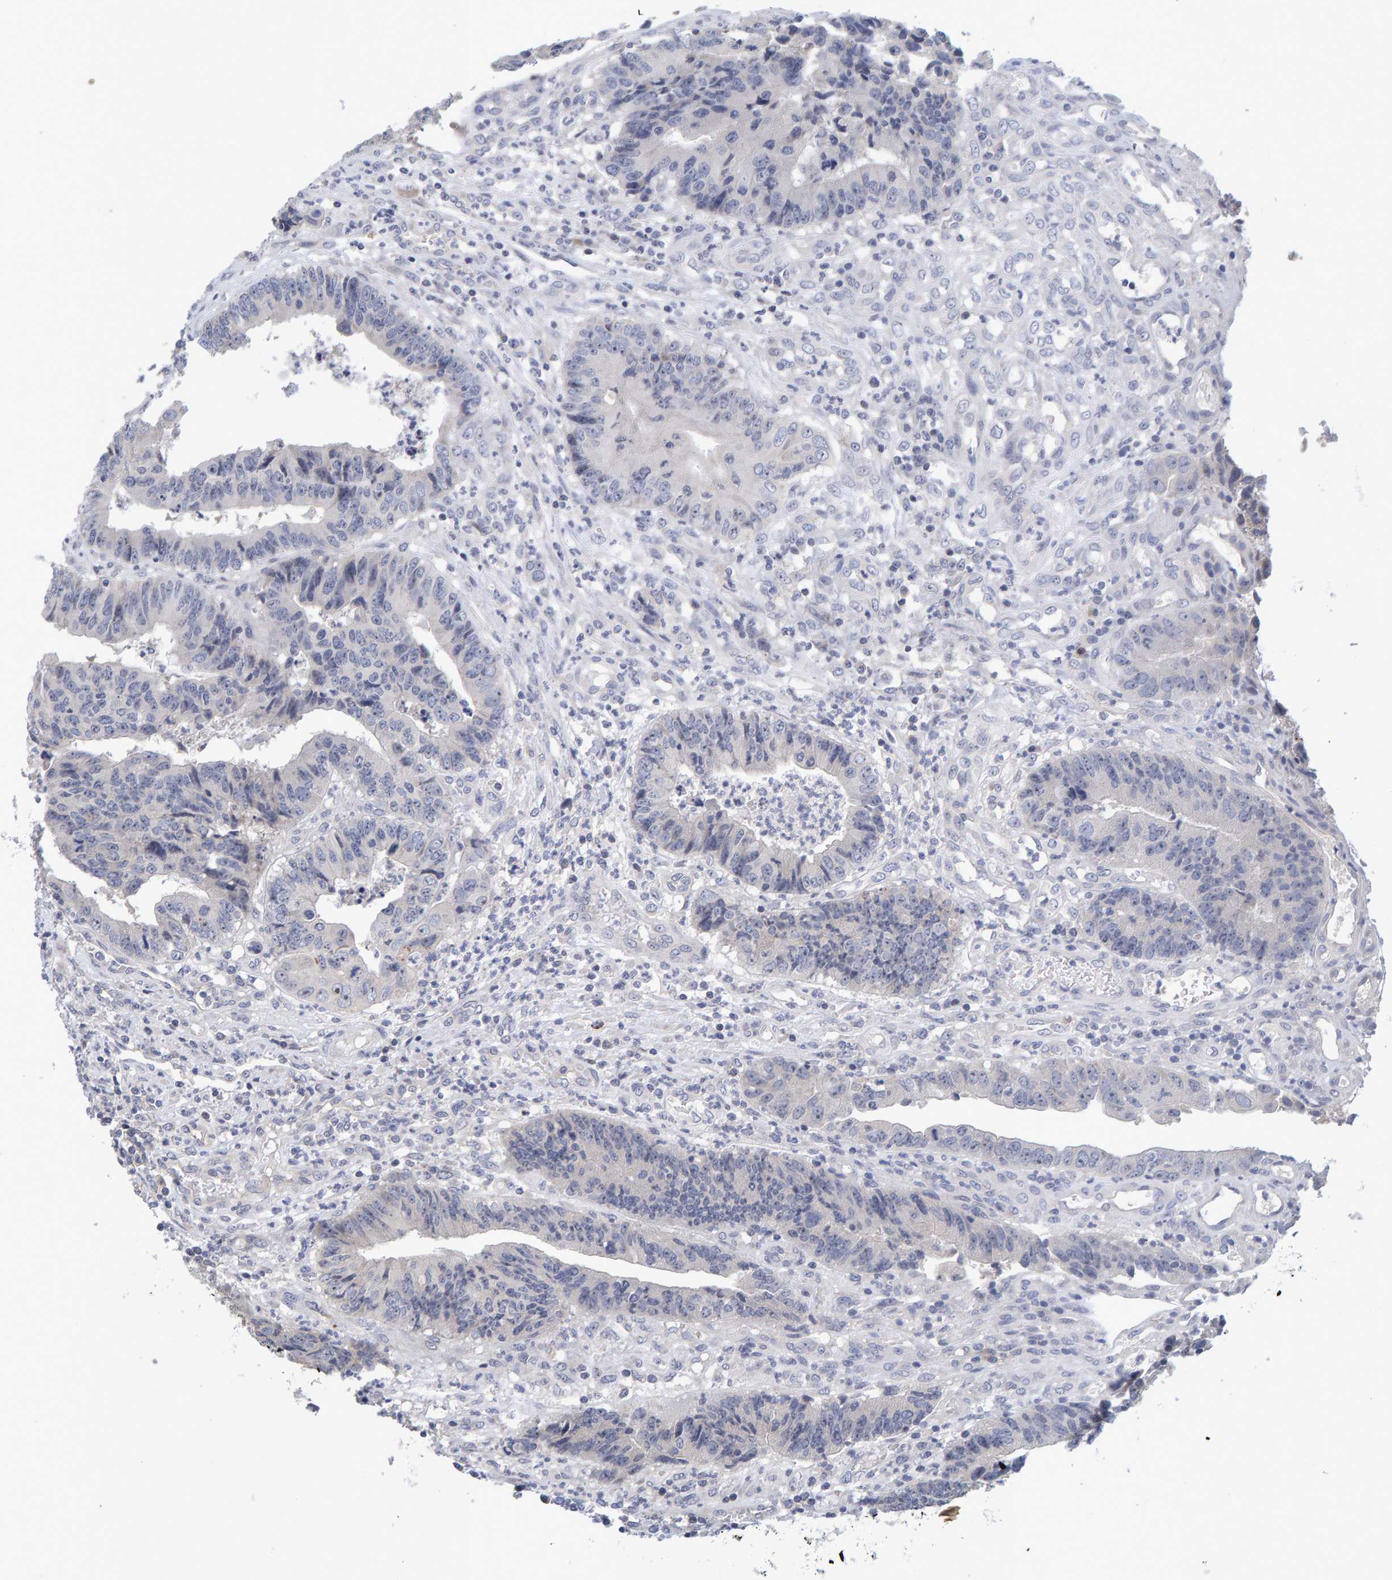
{"staining": {"intensity": "negative", "quantity": "none", "location": "none"}, "tissue": "colorectal cancer", "cell_type": "Tumor cells", "image_type": "cancer", "snomed": [{"axis": "morphology", "description": "Adenocarcinoma, NOS"}, {"axis": "topography", "description": "Rectum"}], "caption": "Colorectal cancer (adenocarcinoma) stained for a protein using IHC shows no positivity tumor cells.", "gene": "ZNF77", "patient": {"sex": "male", "age": 84}}